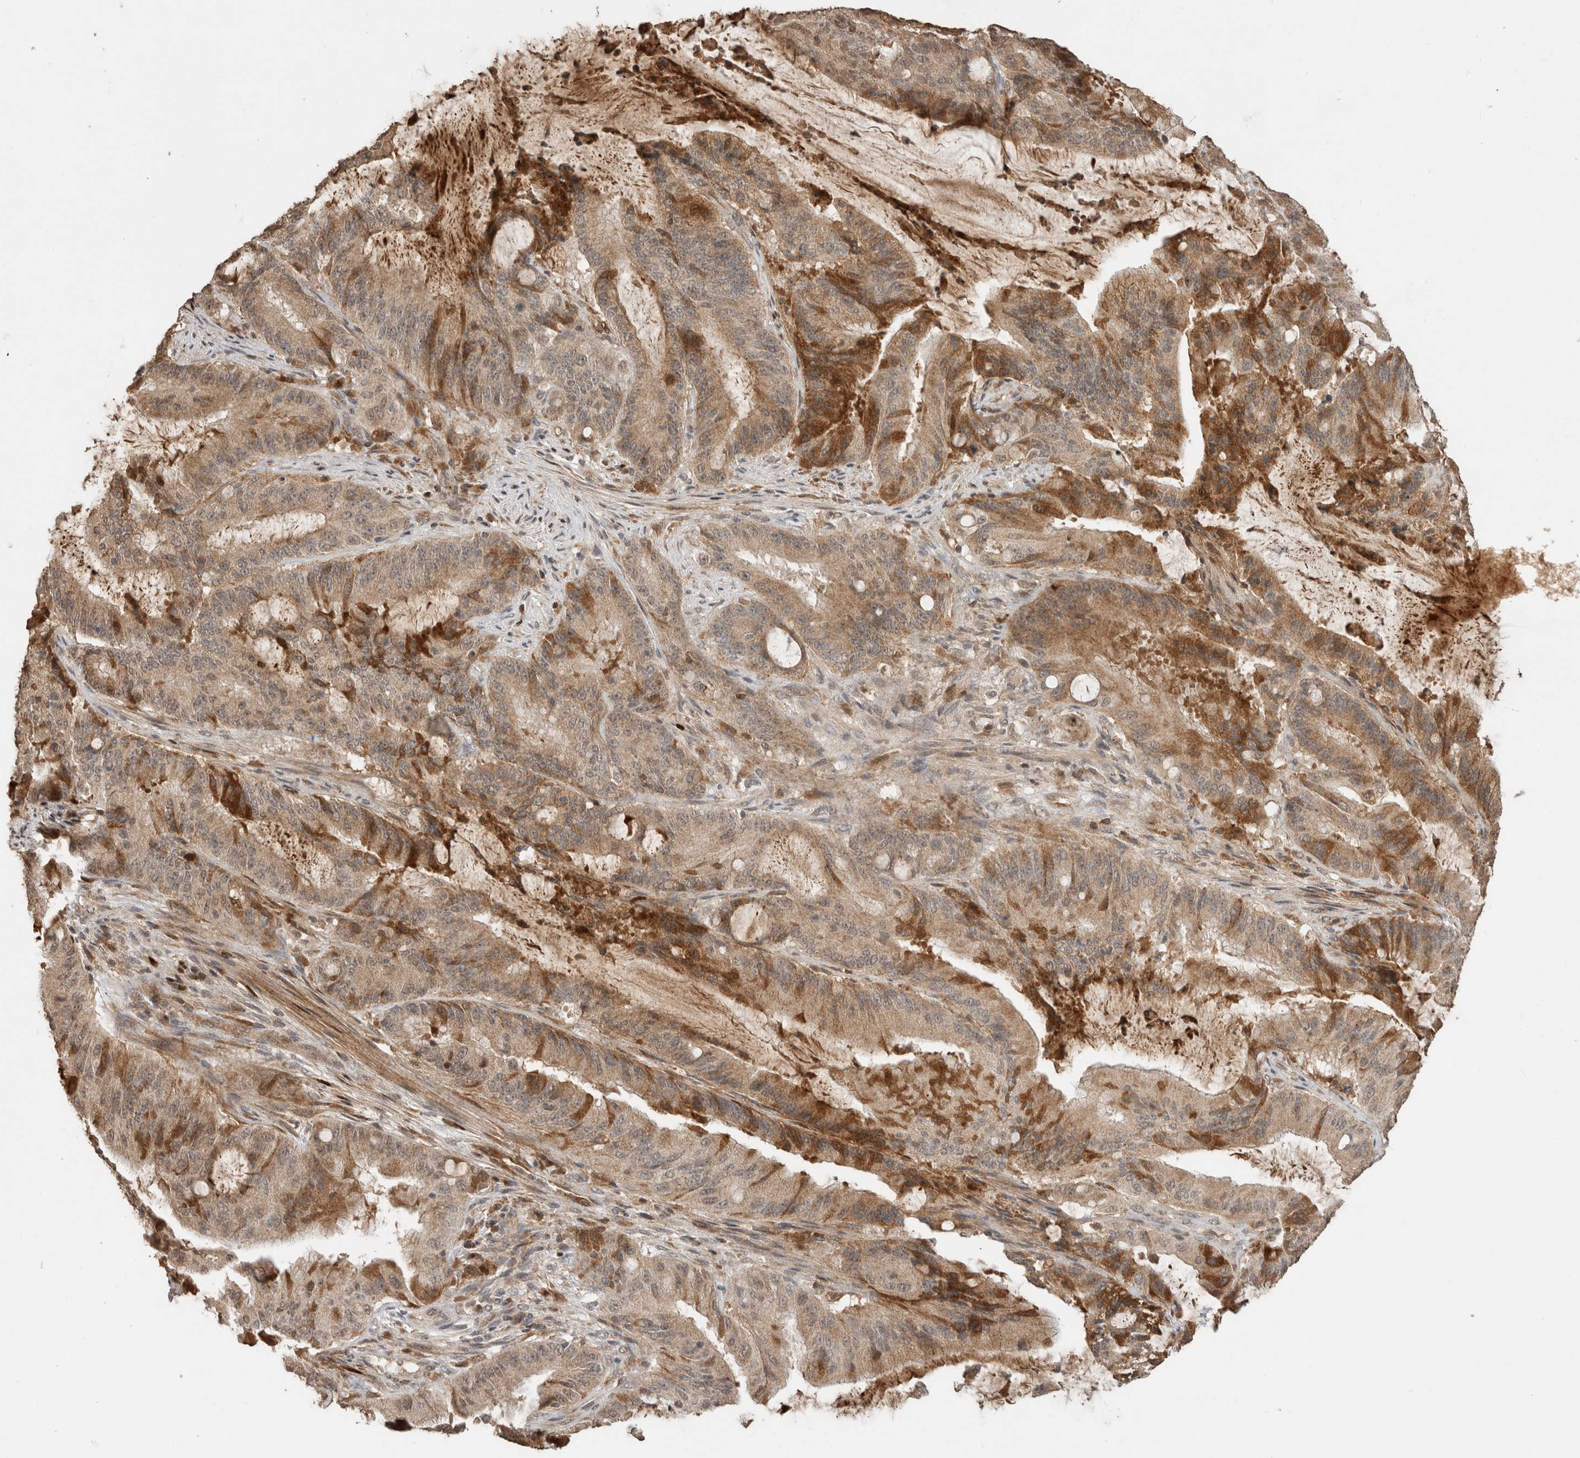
{"staining": {"intensity": "moderate", "quantity": ">75%", "location": "cytoplasmic/membranous"}, "tissue": "liver cancer", "cell_type": "Tumor cells", "image_type": "cancer", "snomed": [{"axis": "morphology", "description": "Normal tissue, NOS"}, {"axis": "morphology", "description": "Cholangiocarcinoma"}, {"axis": "topography", "description": "Liver"}, {"axis": "topography", "description": "Peripheral nerve tissue"}], "caption": "The image displays staining of cholangiocarcinoma (liver), revealing moderate cytoplasmic/membranous protein positivity (brown color) within tumor cells.", "gene": "FAM3A", "patient": {"sex": "female", "age": 73}}